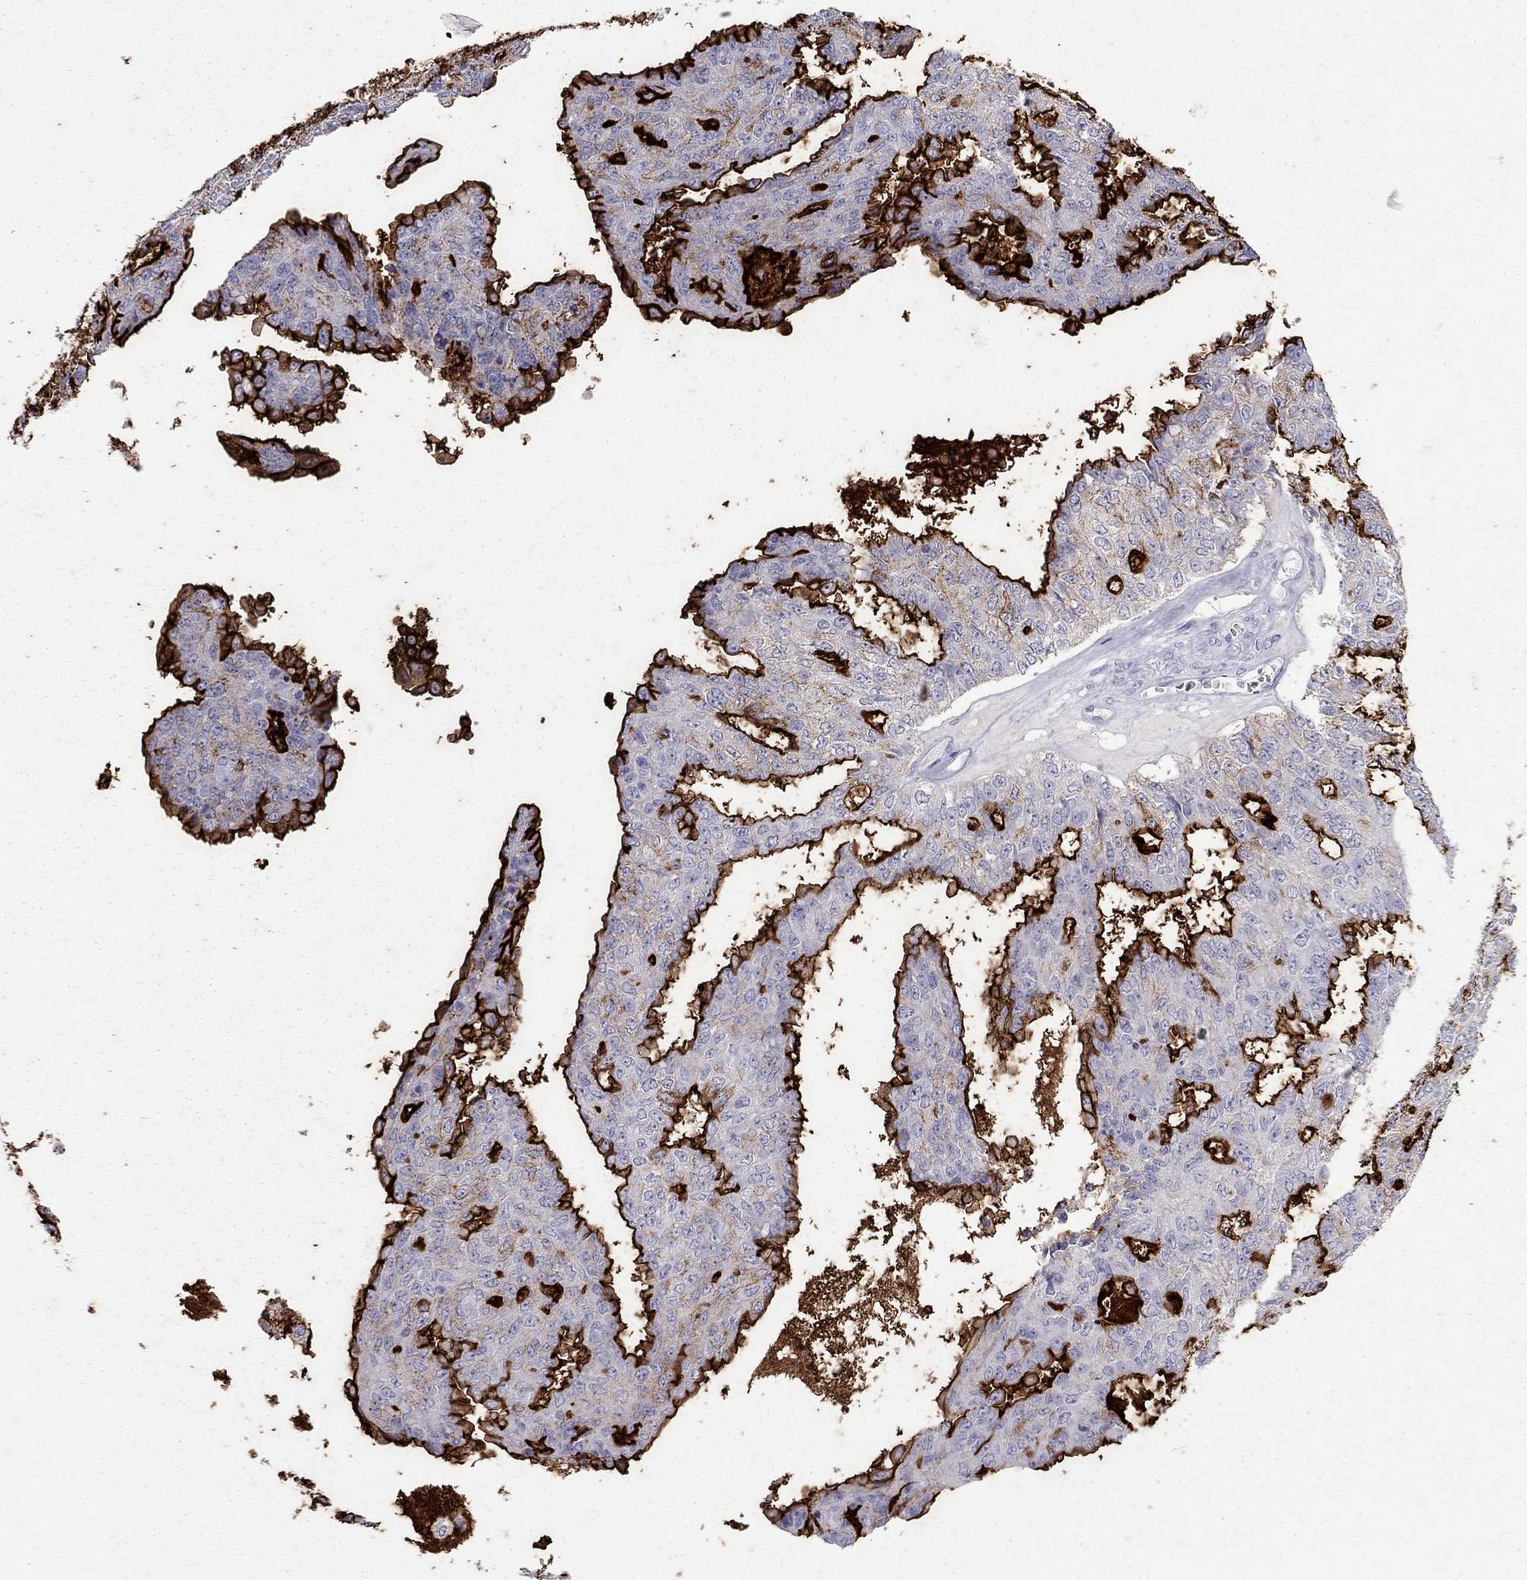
{"staining": {"intensity": "strong", "quantity": ">75%", "location": "cytoplasmic/membranous"}, "tissue": "ovarian cancer", "cell_type": "Tumor cells", "image_type": "cancer", "snomed": [{"axis": "morphology", "description": "Cystadenocarcinoma, serous, NOS"}, {"axis": "topography", "description": "Ovary"}], "caption": "DAB immunohistochemical staining of ovarian cancer shows strong cytoplasmic/membranous protein staining in about >75% of tumor cells.", "gene": "MUC16", "patient": {"sex": "female", "age": 71}}